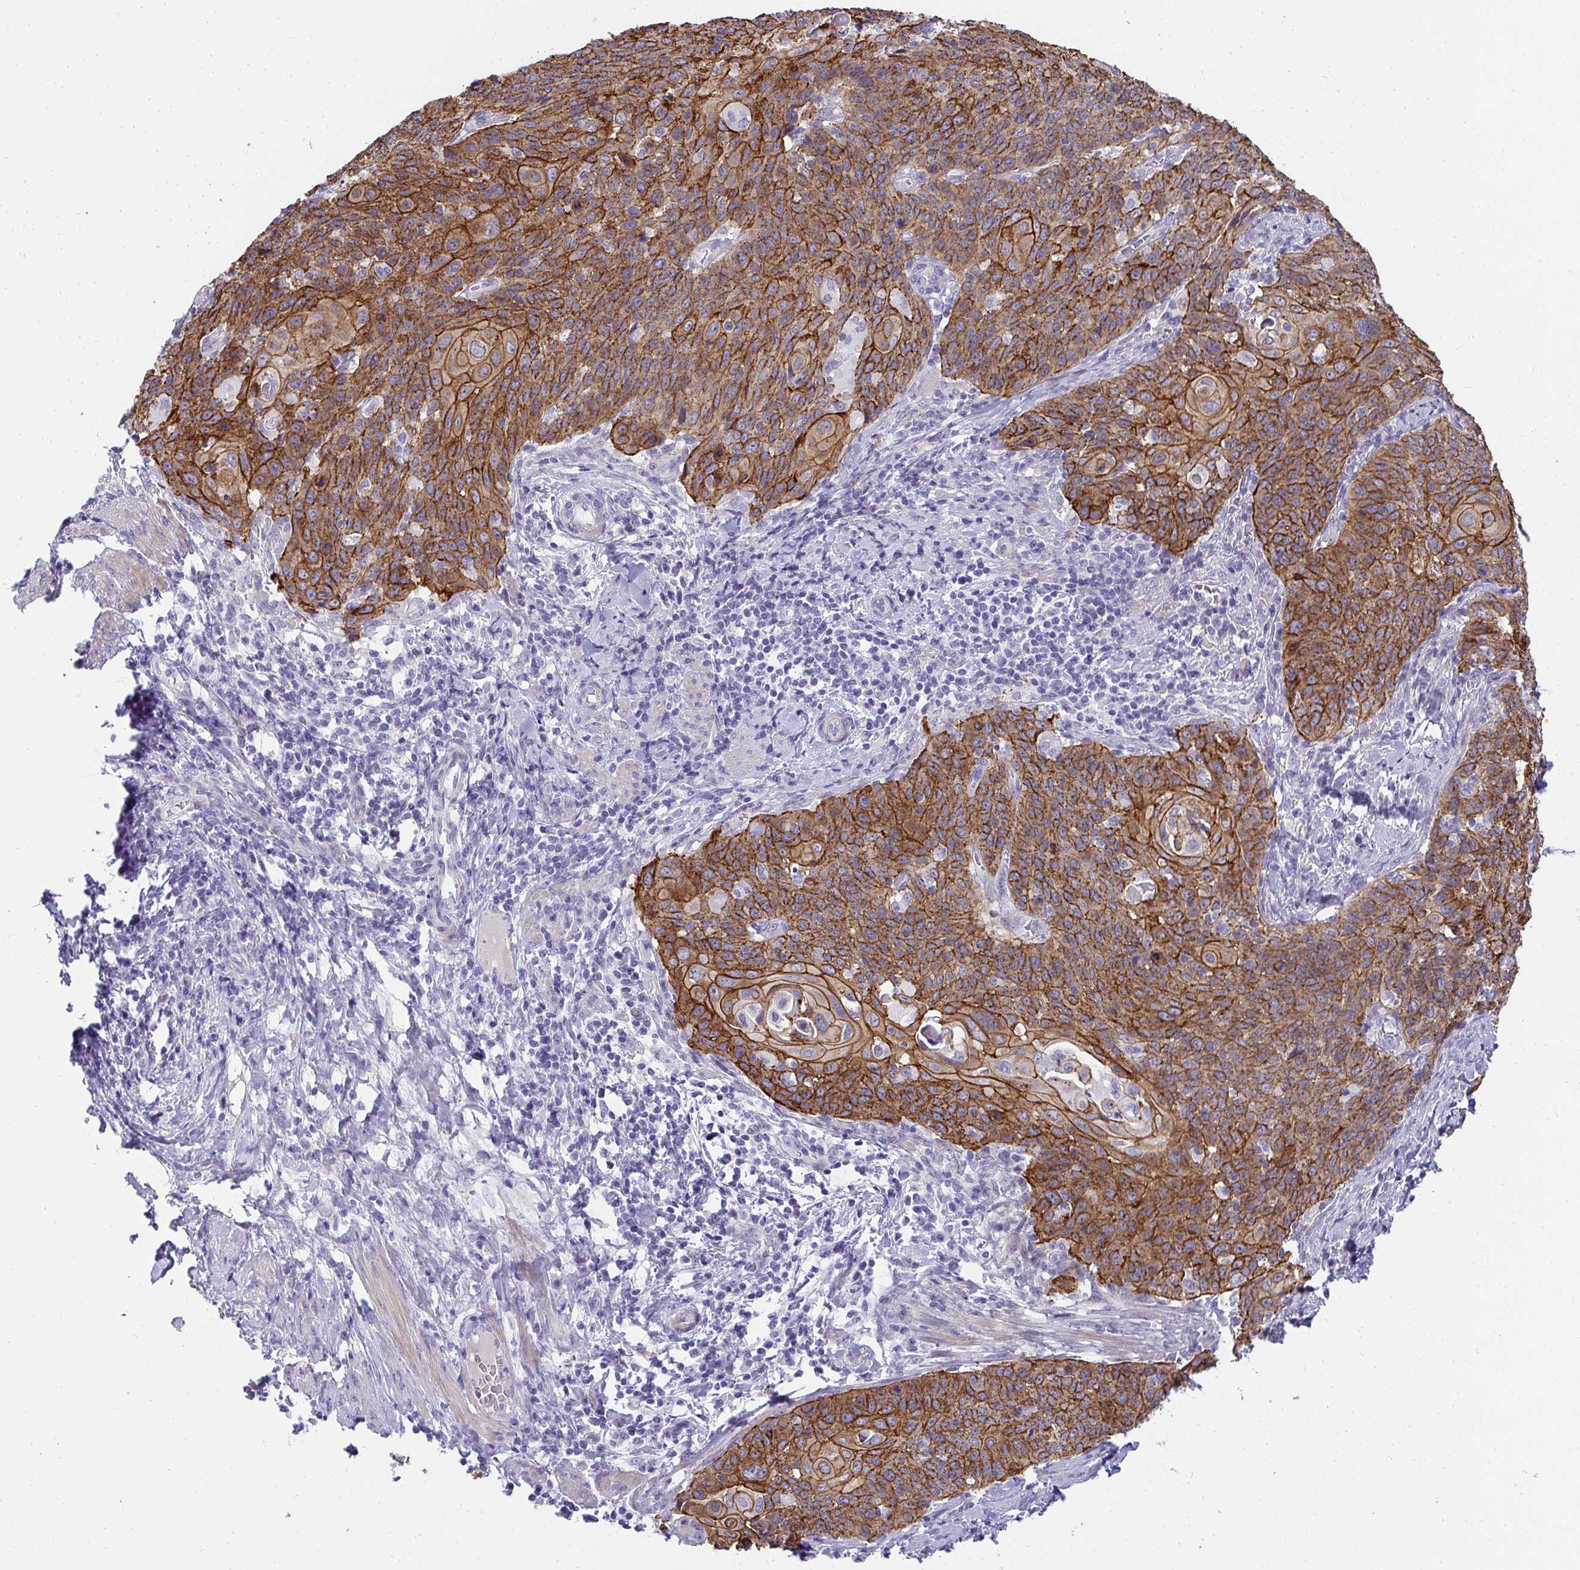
{"staining": {"intensity": "strong", "quantity": ">75%", "location": "cytoplasmic/membranous"}, "tissue": "cervical cancer", "cell_type": "Tumor cells", "image_type": "cancer", "snomed": [{"axis": "morphology", "description": "Squamous cell carcinoma, NOS"}, {"axis": "topography", "description": "Cervix"}], "caption": "Immunohistochemical staining of human squamous cell carcinoma (cervical) demonstrates high levels of strong cytoplasmic/membranous expression in approximately >75% of tumor cells.", "gene": "AK5", "patient": {"sex": "female", "age": 65}}